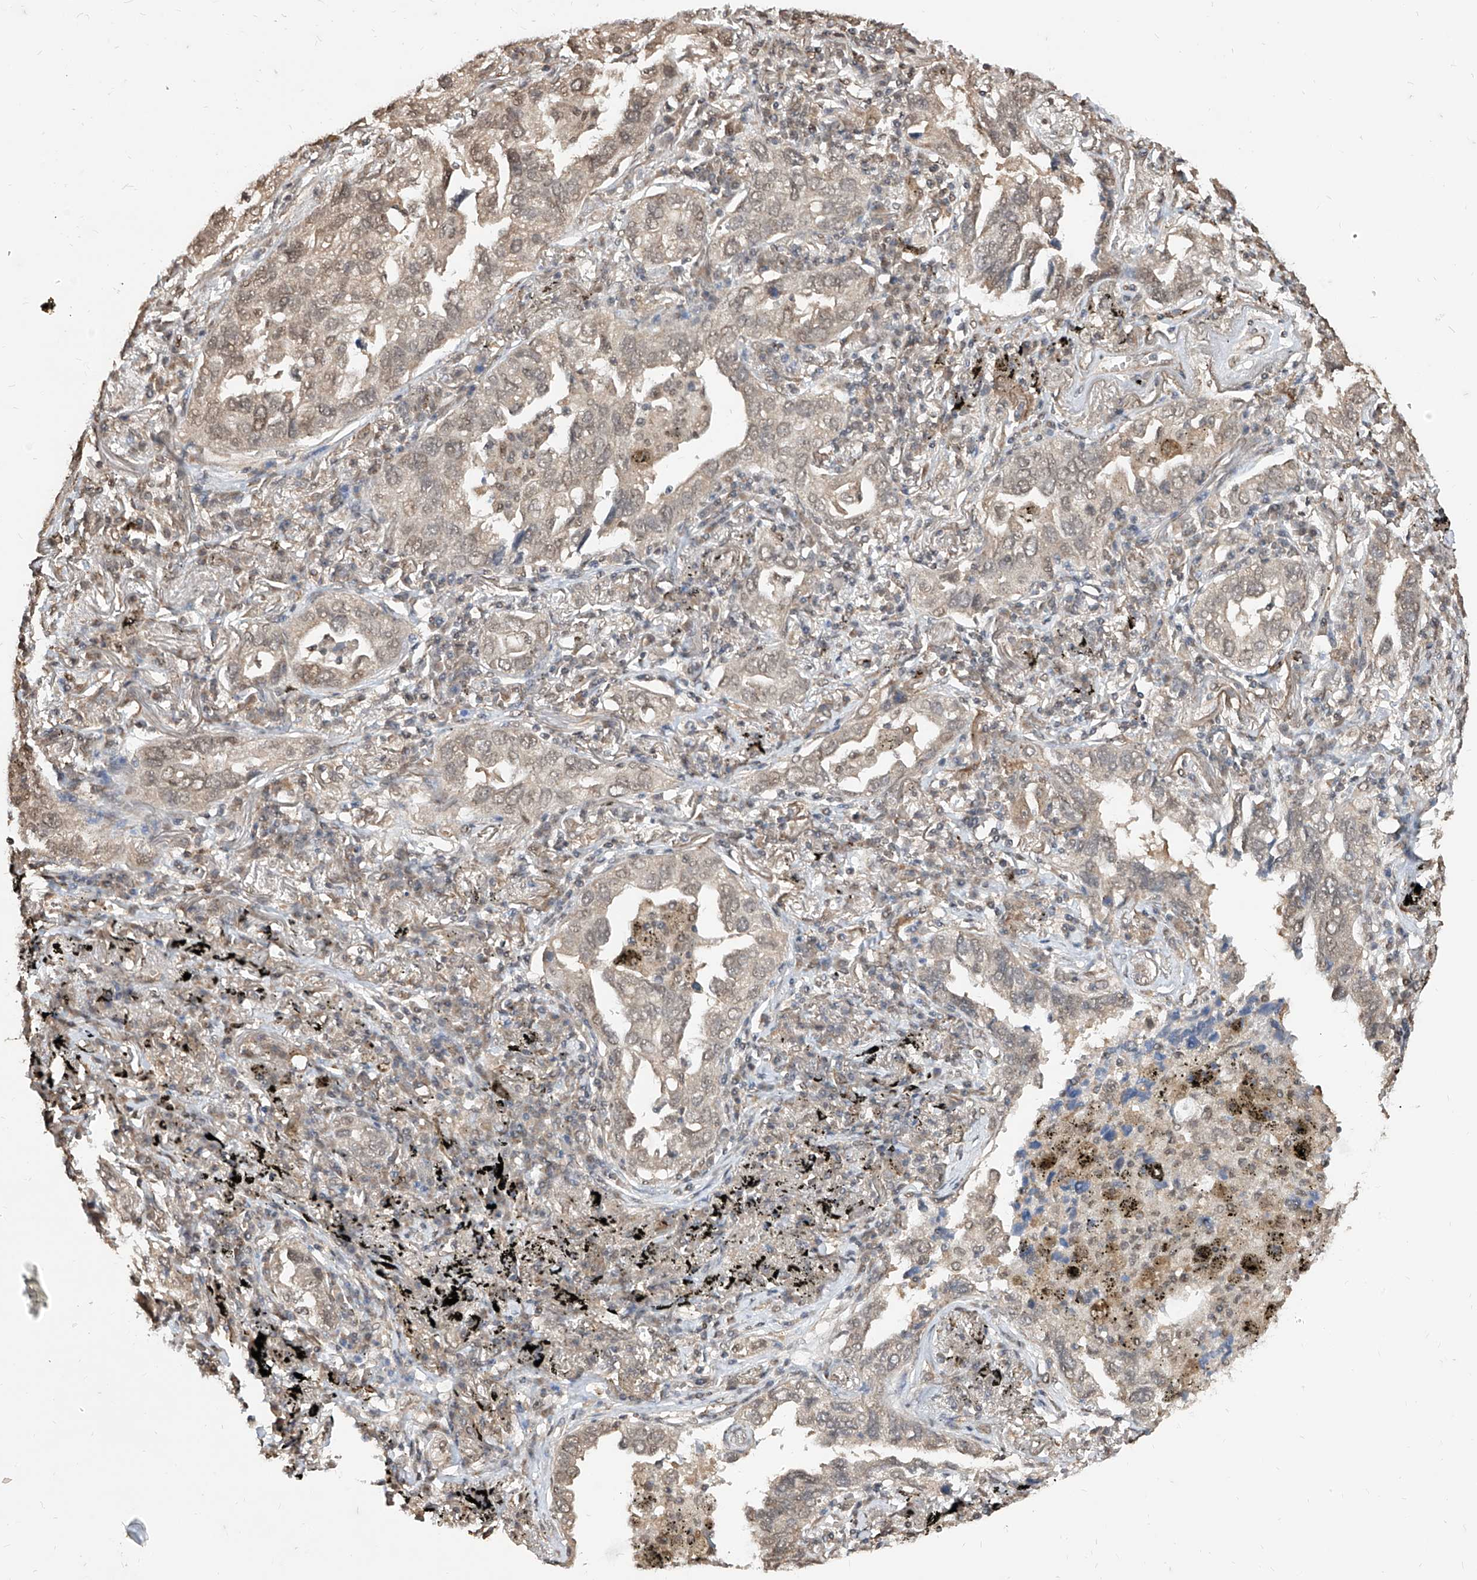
{"staining": {"intensity": "weak", "quantity": "<25%", "location": "cytoplasmic/membranous"}, "tissue": "lung cancer", "cell_type": "Tumor cells", "image_type": "cancer", "snomed": [{"axis": "morphology", "description": "Adenocarcinoma, NOS"}, {"axis": "topography", "description": "Lung"}], "caption": "DAB immunohistochemical staining of human lung cancer exhibits no significant staining in tumor cells.", "gene": "C8orf82", "patient": {"sex": "male", "age": 65}}